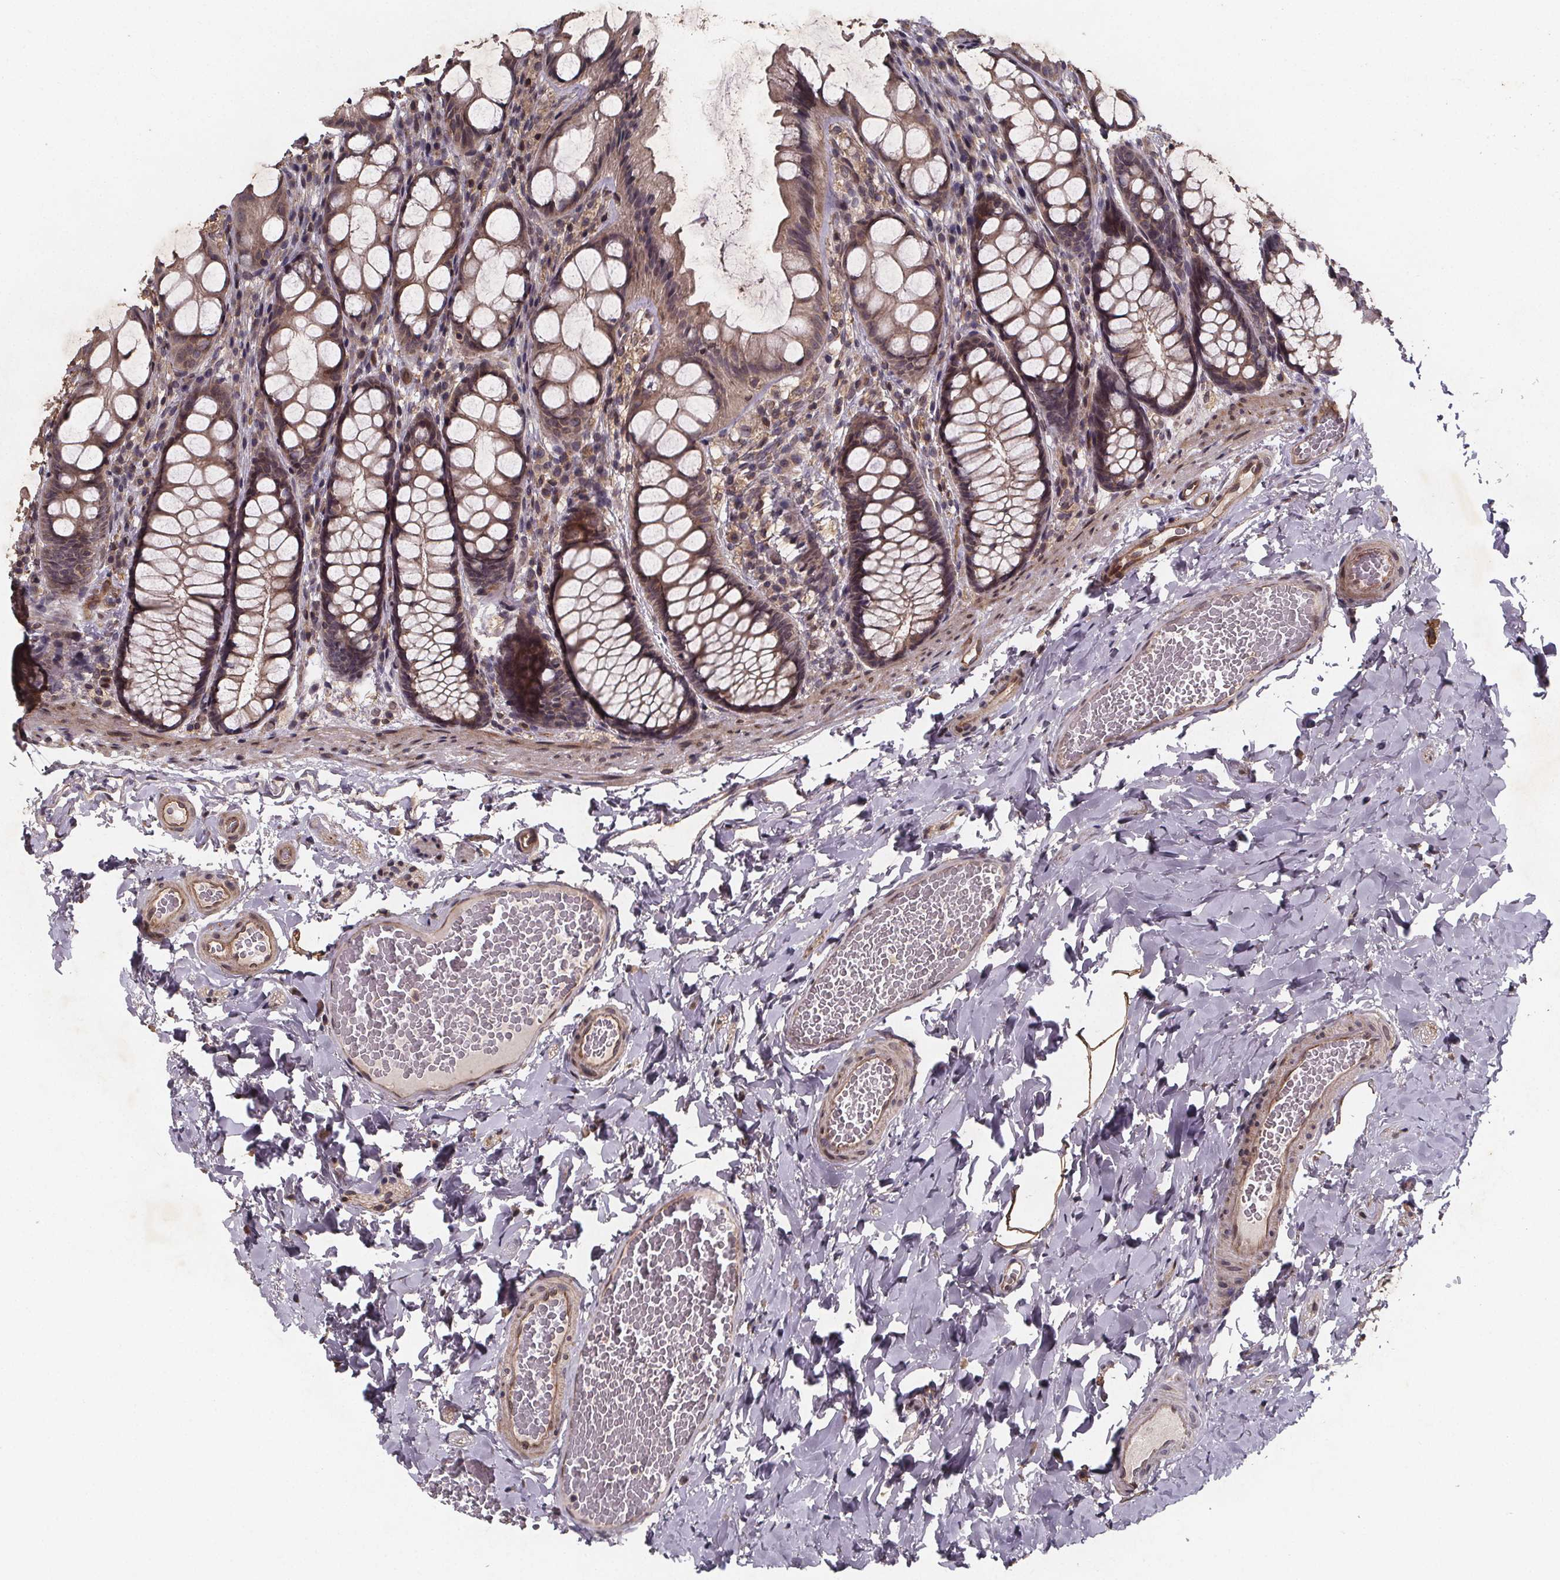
{"staining": {"intensity": "moderate", "quantity": "25%-75%", "location": "cytoplasmic/membranous"}, "tissue": "colon", "cell_type": "Endothelial cells", "image_type": "normal", "snomed": [{"axis": "morphology", "description": "Normal tissue, NOS"}, {"axis": "topography", "description": "Colon"}], "caption": "Brown immunohistochemical staining in benign human colon shows moderate cytoplasmic/membranous expression in approximately 25%-75% of endothelial cells. The staining was performed using DAB (3,3'-diaminobenzidine), with brown indicating positive protein expression. Nuclei are stained blue with hematoxylin.", "gene": "PIERCE2", "patient": {"sex": "male", "age": 47}}